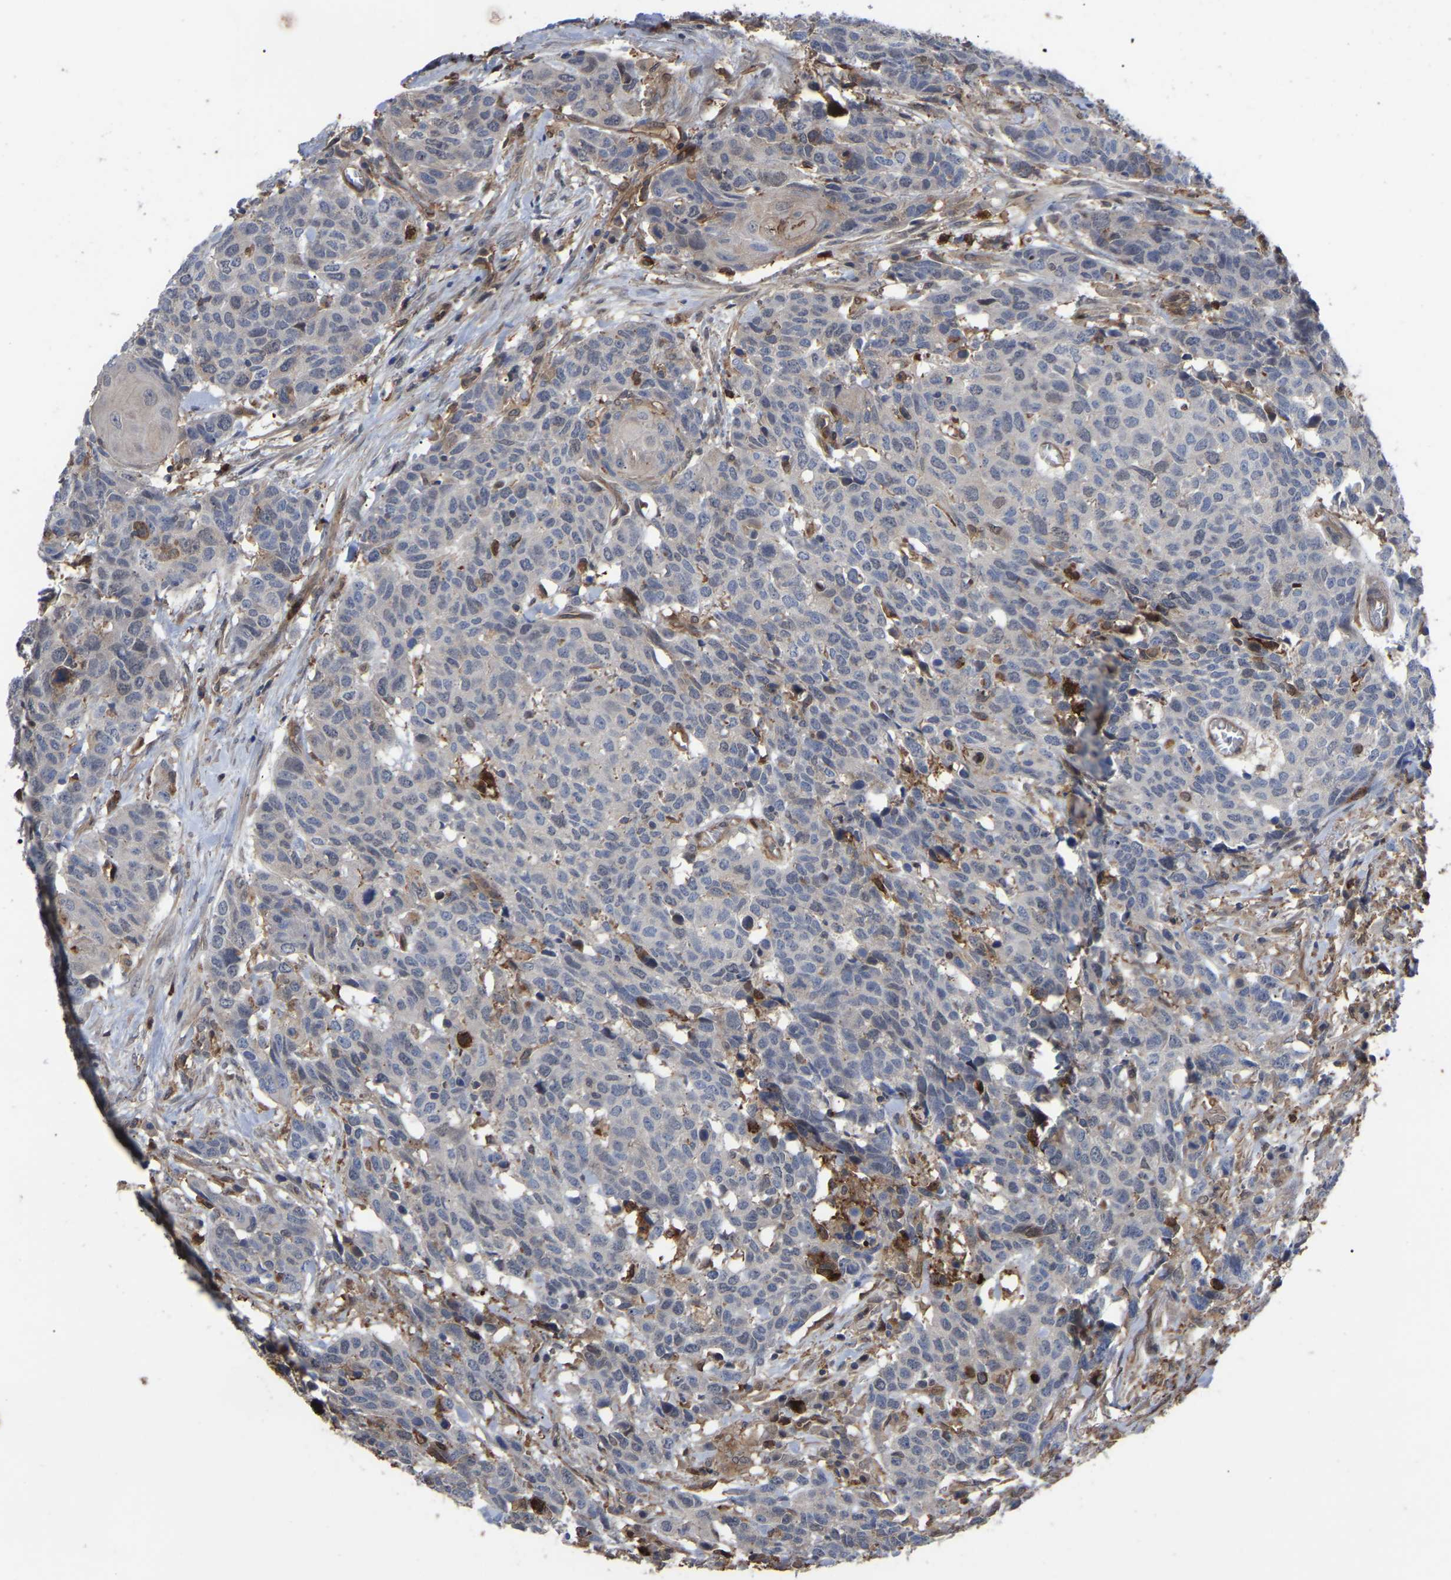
{"staining": {"intensity": "negative", "quantity": "none", "location": "none"}, "tissue": "head and neck cancer", "cell_type": "Tumor cells", "image_type": "cancer", "snomed": [{"axis": "morphology", "description": "Squamous cell carcinoma, NOS"}, {"axis": "topography", "description": "Head-Neck"}], "caption": "Micrograph shows no protein positivity in tumor cells of head and neck cancer tissue. (Stains: DAB immunohistochemistry with hematoxylin counter stain, Microscopy: brightfield microscopy at high magnification).", "gene": "CIT", "patient": {"sex": "male", "age": 66}}